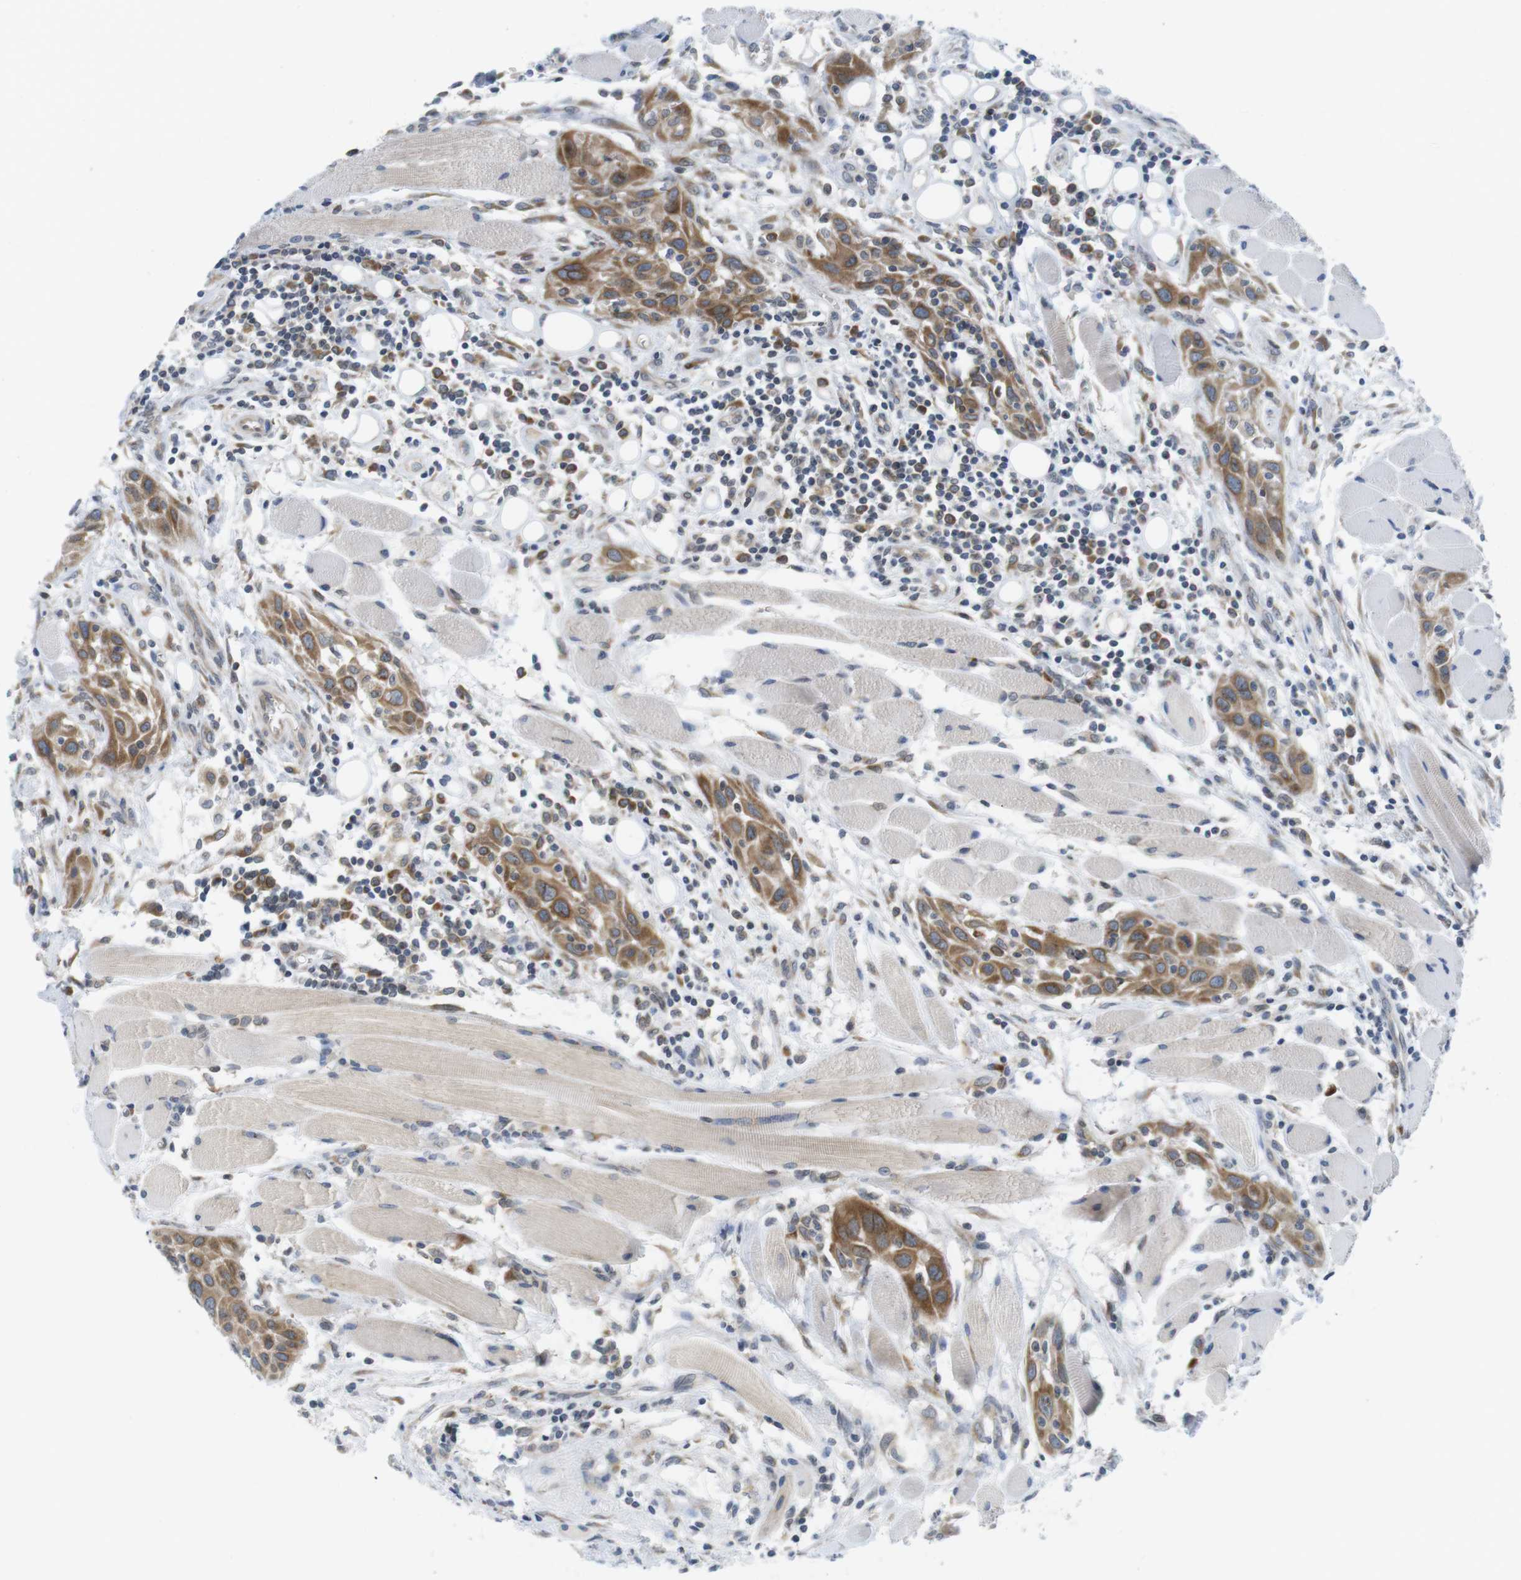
{"staining": {"intensity": "moderate", "quantity": ">75%", "location": "cytoplasmic/membranous"}, "tissue": "head and neck cancer", "cell_type": "Tumor cells", "image_type": "cancer", "snomed": [{"axis": "morphology", "description": "Squamous cell carcinoma, NOS"}, {"axis": "topography", "description": "Oral tissue"}, {"axis": "topography", "description": "Head-Neck"}], "caption": "The photomicrograph reveals a brown stain indicating the presence of a protein in the cytoplasmic/membranous of tumor cells in head and neck squamous cell carcinoma.", "gene": "ERGIC3", "patient": {"sex": "female", "age": 50}}